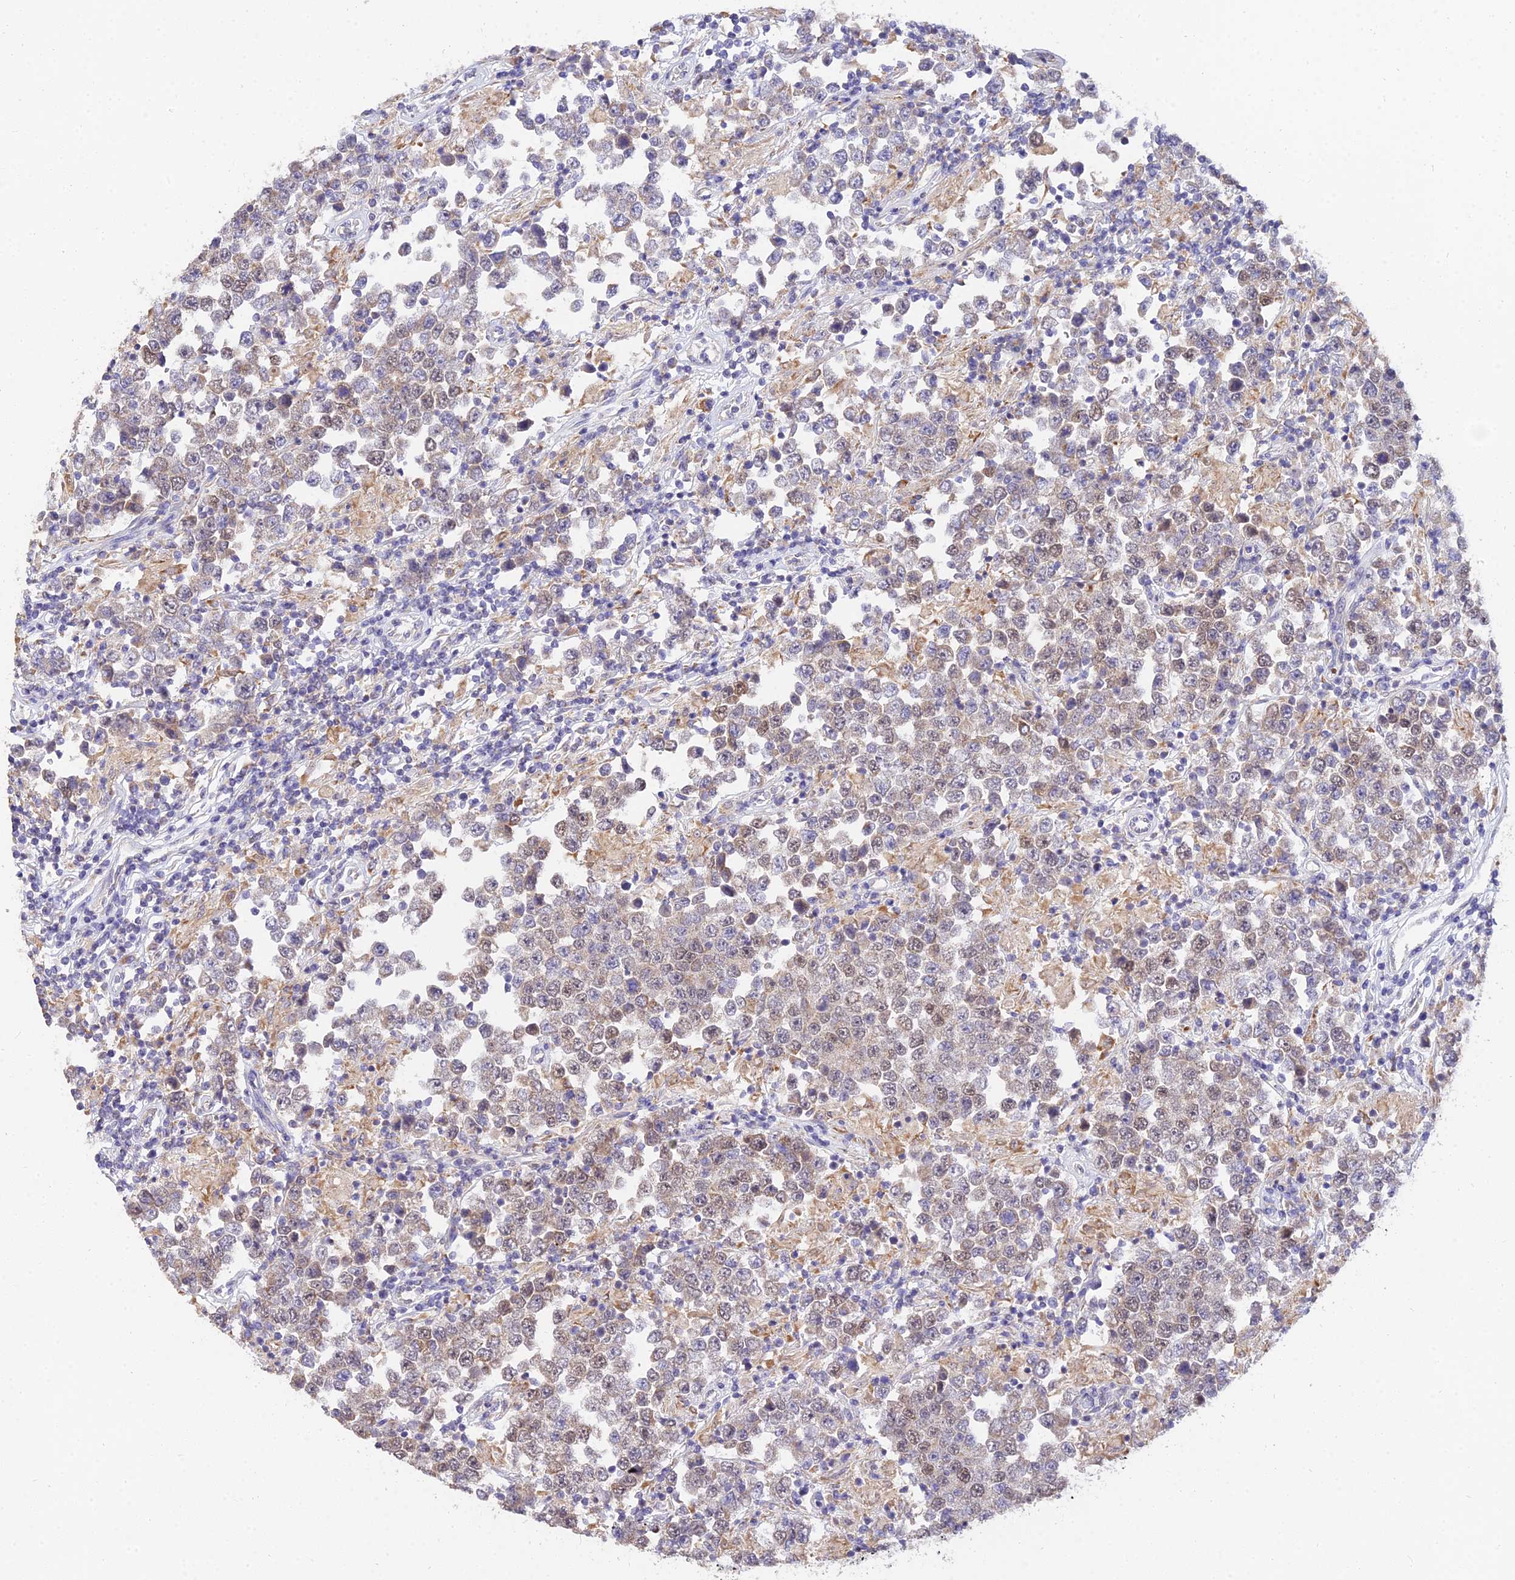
{"staining": {"intensity": "weak", "quantity": "25%-75%", "location": "nuclear"}, "tissue": "testis cancer", "cell_type": "Tumor cells", "image_type": "cancer", "snomed": [{"axis": "morphology", "description": "Normal tissue, NOS"}, {"axis": "morphology", "description": "Urothelial carcinoma, High grade"}, {"axis": "morphology", "description": "Seminoma, NOS"}, {"axis": "morphology", "description": "Carcinoma, Embryonal, NOS"}, {"axis": "topography", "description": "Urinary bladder"}, {"axis": "topography", "description": "Testis"}], "caption": "Immunohistochemical staining of human testis seminoma shows low levels of weak nuclear staining in approximately 25%-75% of tumor cells.", "gene": "ARL8B", "patient": {"sex": "male", "age": 41}}